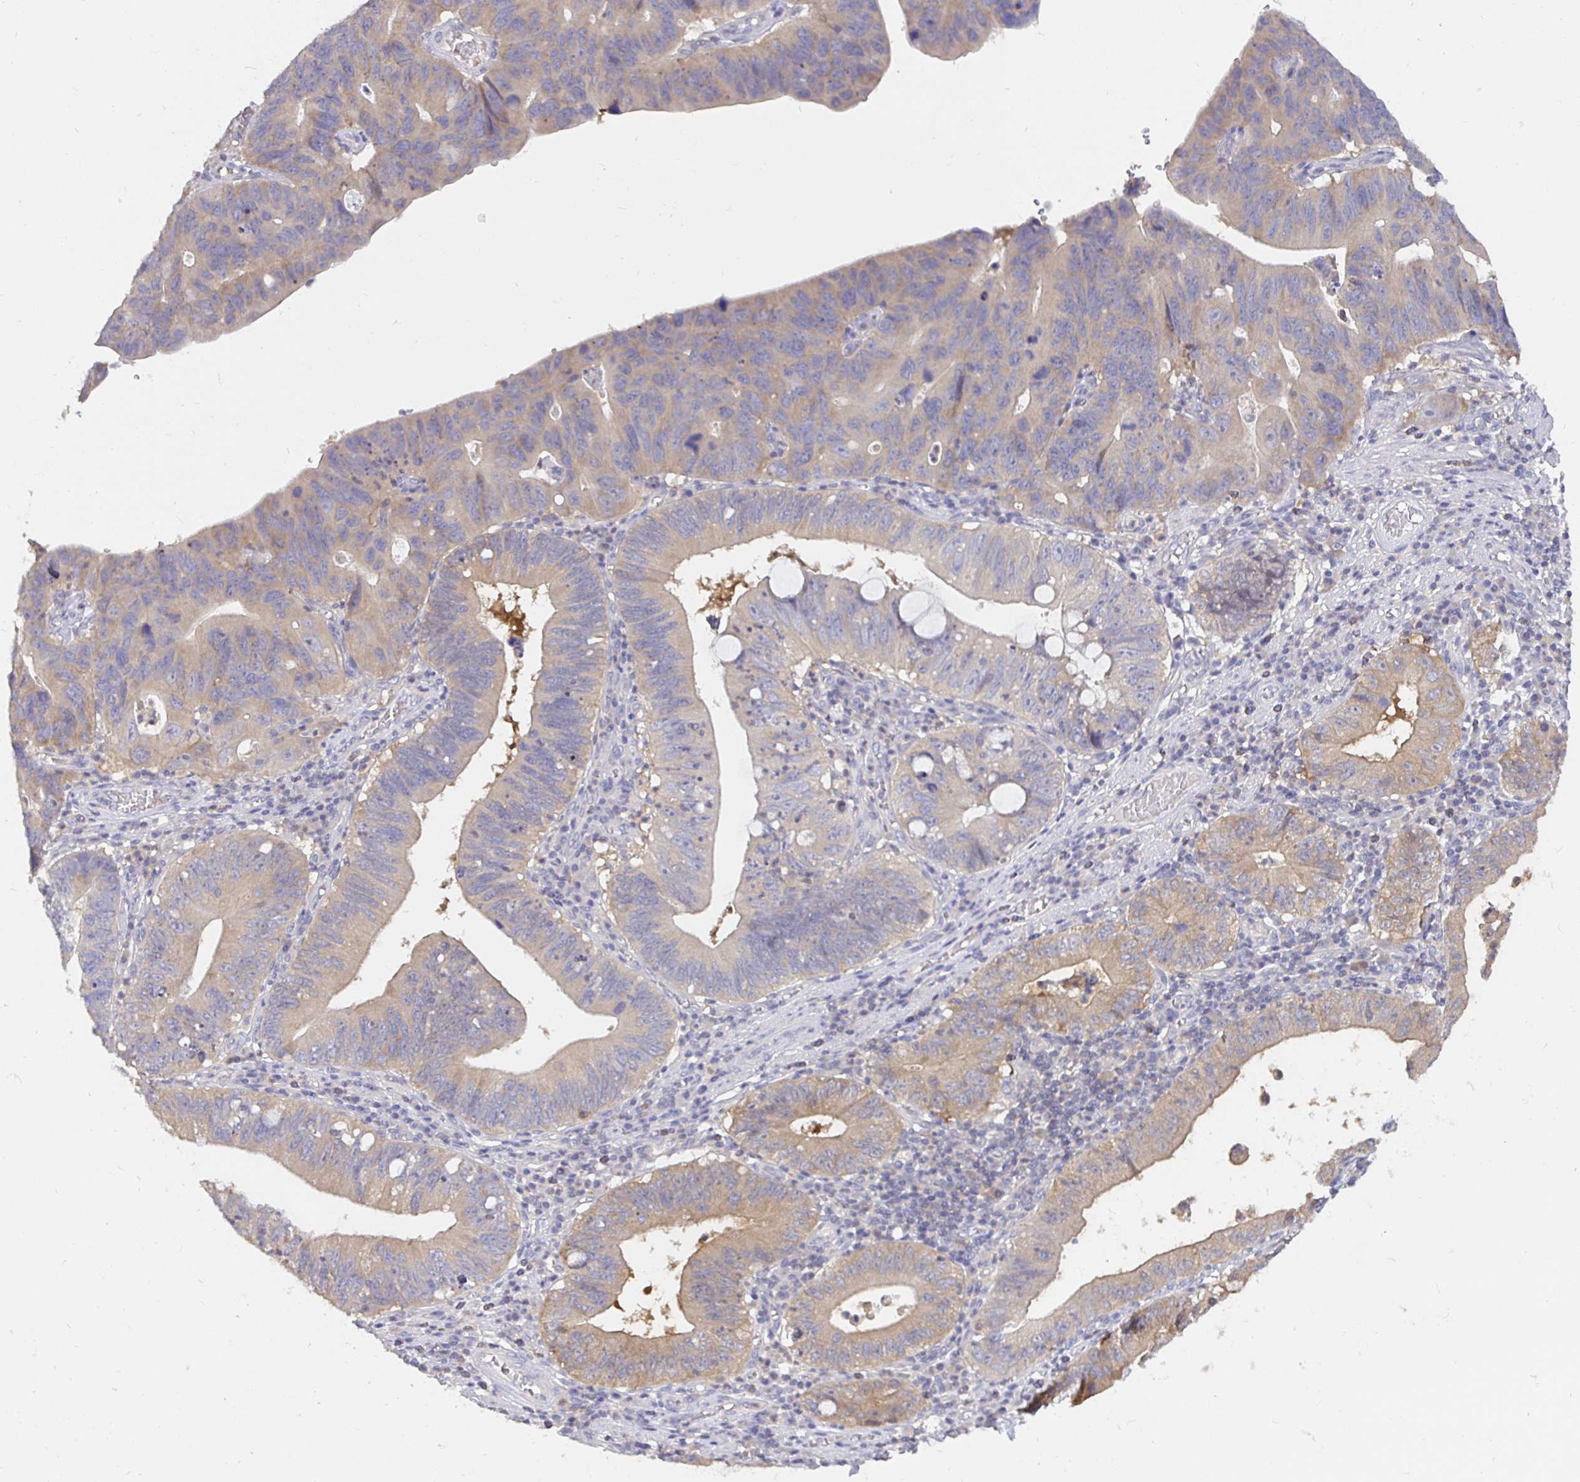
{"staining": {"intensity": "weak", "quantity": "<25%", "location": "cytoplasmic/membranous"}, "tissue": "stomach cancer", "cell_type": "Tumor cells", "image_type": "cancer", "snomed": [{"axis": "morphology", "description": "Adenocarcinoma, NOS"}, {"axis": "topography", "description": "Stomach"}], "caption": "Immunohistochemical staining of human adenocarcinoma (stomach) displays no significant positivity in tumor cells.", "gene": "KIF21A", "patient": {"sex": "male", "age": 59}}